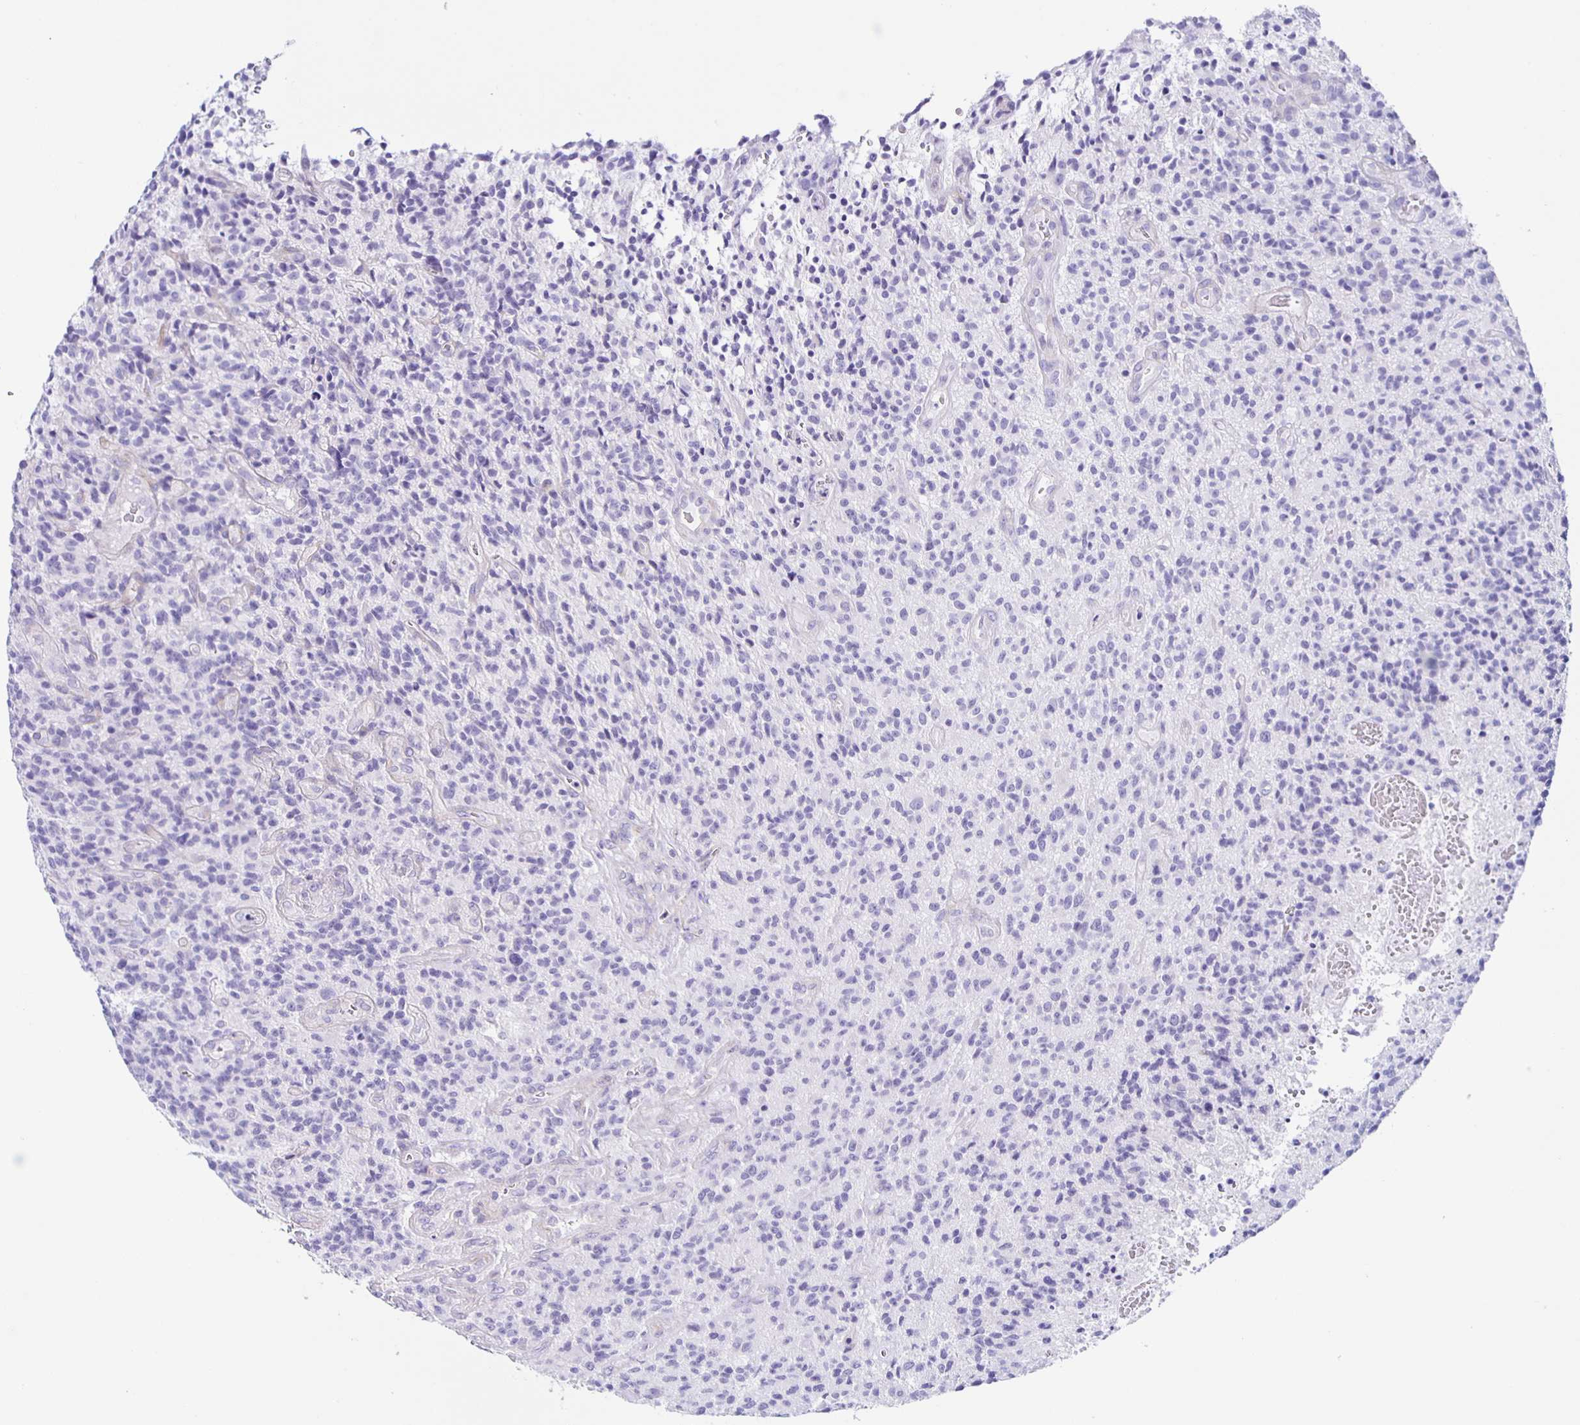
{"staining": {"intensity": "negative", "quantity": "none", "location": "none"}, "tissue": "glioma", "cell_type": "Tumor cells", "image_type": "cancer", "snomed": [{"axis": "morphology", "description": "Glioma, malignant, High grade"}, {"axis": "topography", "description": "Brain"}], "caption": "Photomicrograph shows no significant protein positivity in tumor cells of glioma.", "gene": "AQP6", "patient": {"sex": "male", "age": 76}}